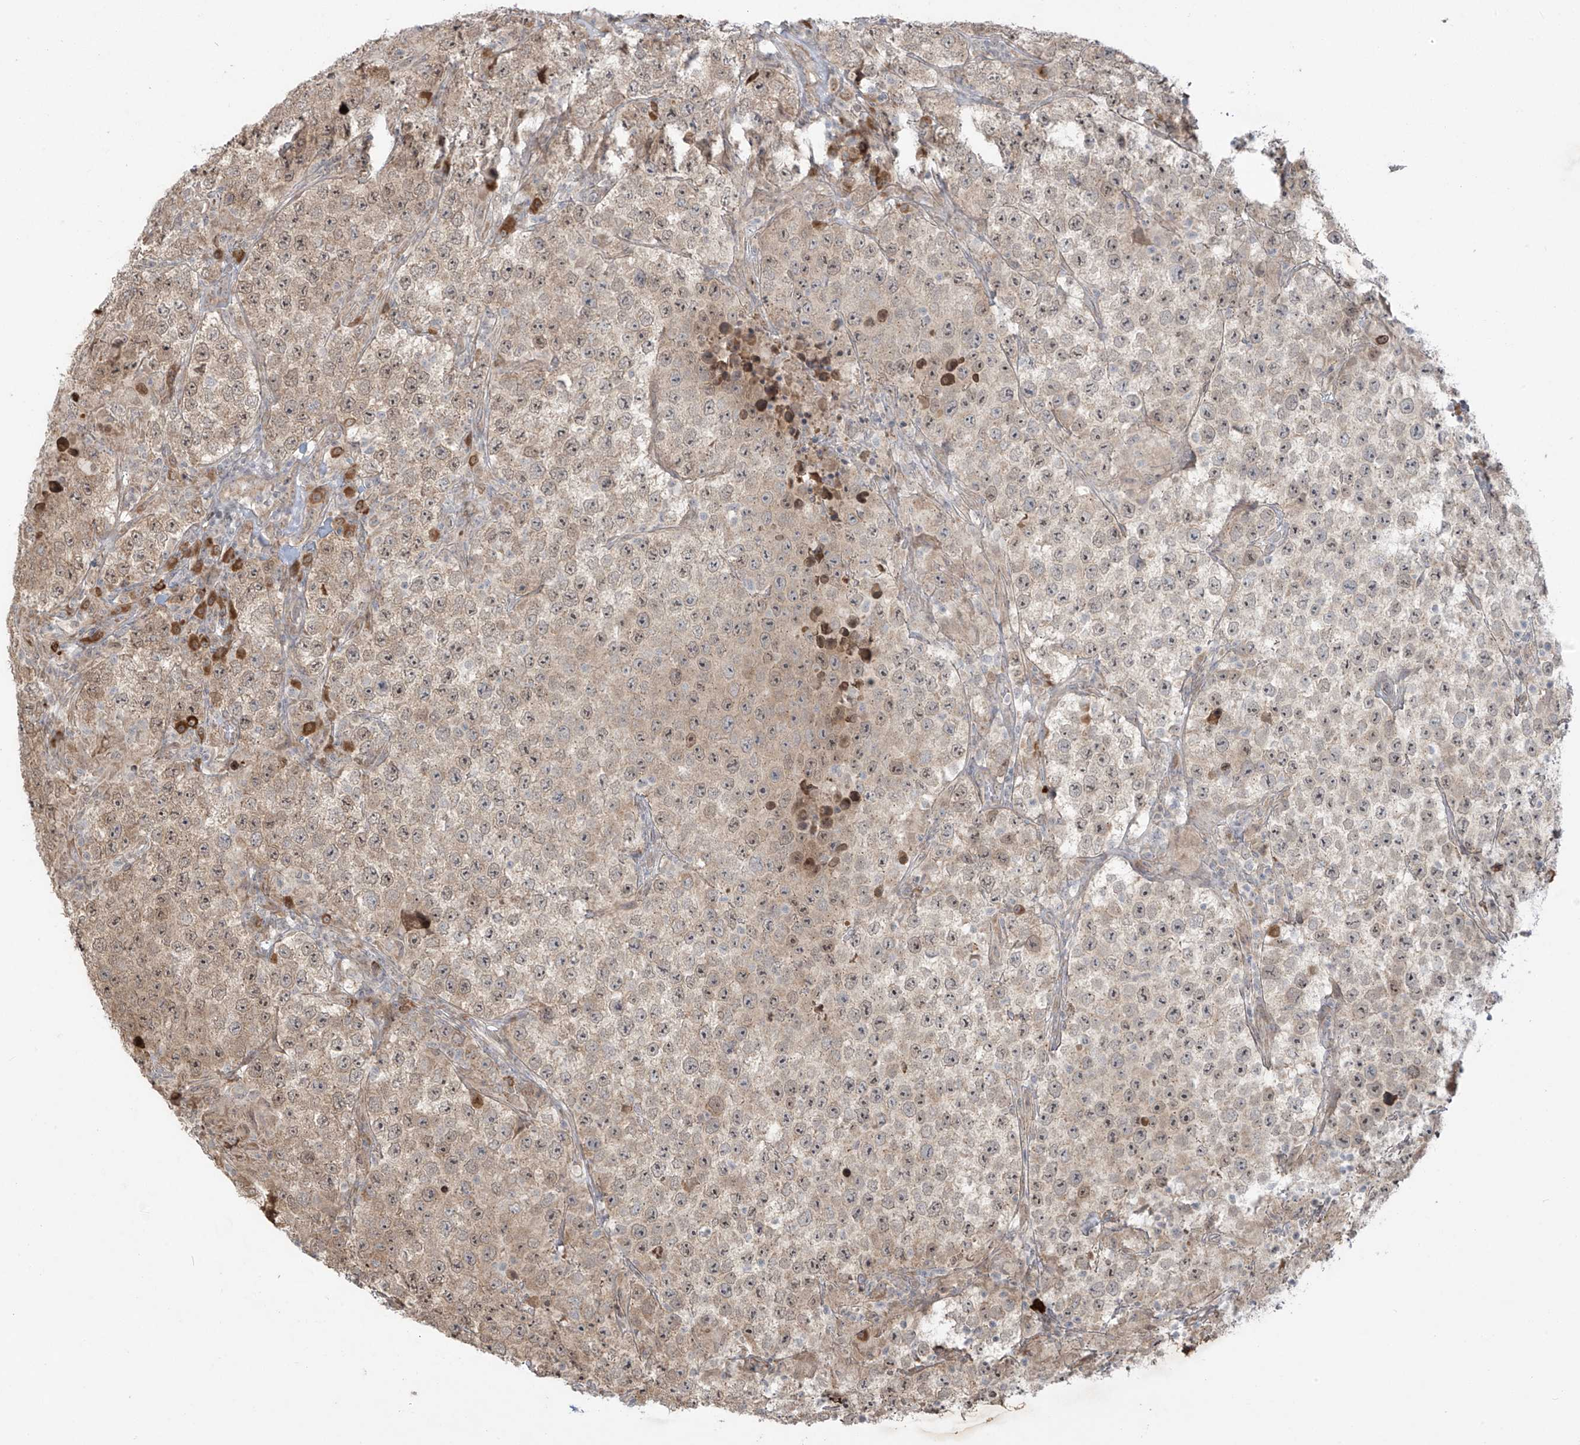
{"staining": {"intensity": "weak", "quantity": ">75%", "location": "cytoplasmic/membranous"}, "tissue": "testis cancer", "cell_type": "Tumor cells", "image_type": "cancer", "snomed": [{"axis": "morphology", "description": "Normal tissue, NOS"}, {"axis": "morphology", "description": "Urothelial carcinoma, High grade"}, {"axis": "morphology", "description": "Seminoma, NOS"}, {"axis": "morphology", "description": "Carcinoma, Embryonal, NOS"}, {"axis": "topography", "description": "Urinary bladder"}, {"axis": "topography", "description": "Testis"}], "caption": "Brown immunohistochemical staining in urothelial carcinoma (high-grade) (testis) reveals weak cytoplasmic/membranous positivity in about >75% of tumor cells.", "gene": "PLEKHM3", "patient": {"sex": "male", "age": 41}}